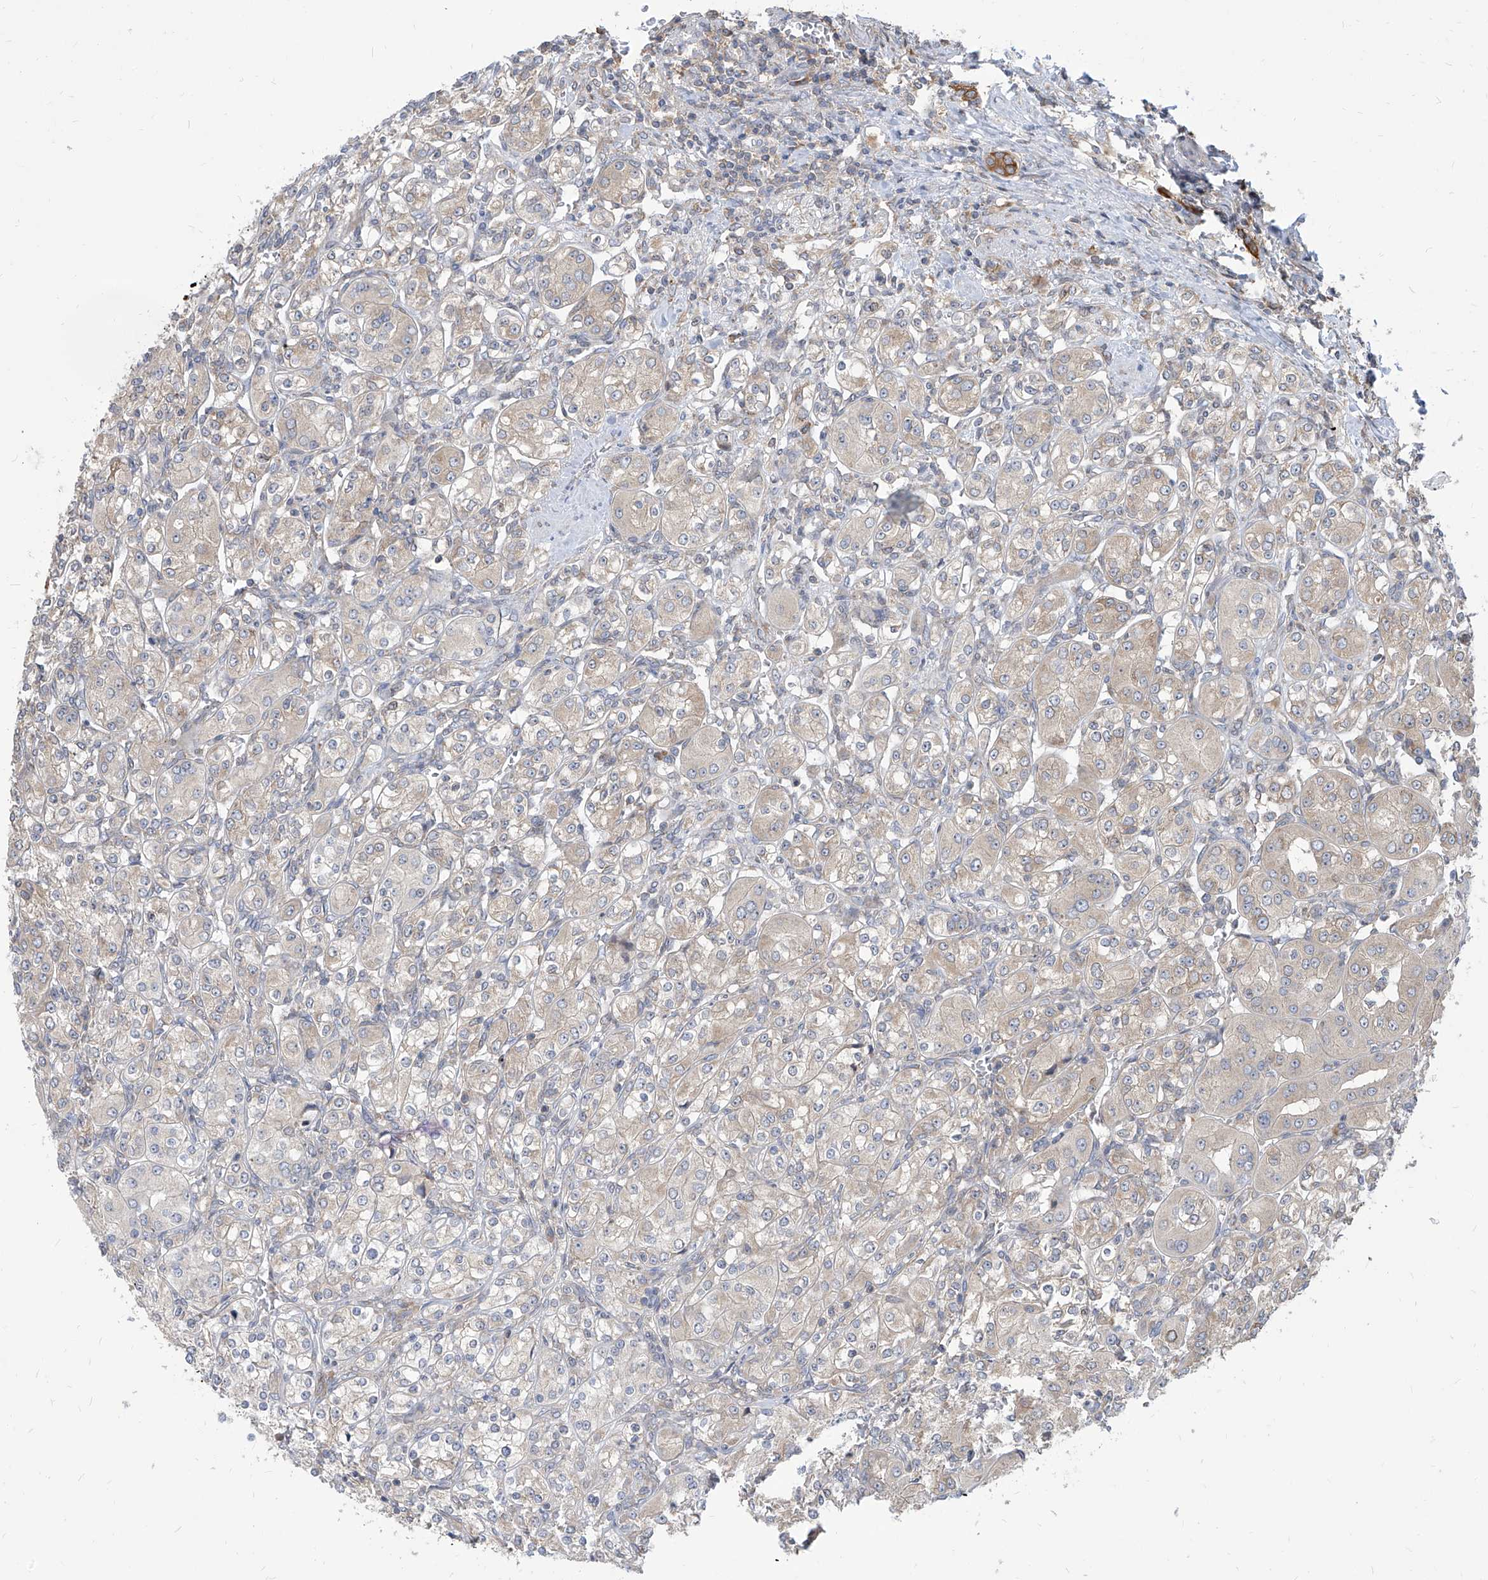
{"staining": {"intensity": "negative", "quantity": "none", "location": "none"}, "tissue": "renal cancer", "cell_type": "Tumor cells", "image_type": "cancer", "snomed": [{"axis": "morphology", "description": "Adenocarcinoma, NOS"}, {"axis": "topography", "description": "Kidney"}], "caption": "The histopathology image reveals no staining of tumor cells in renal cancer.", "gene": "FAM83B", "patient": {"sex": "male", "age": 77}}